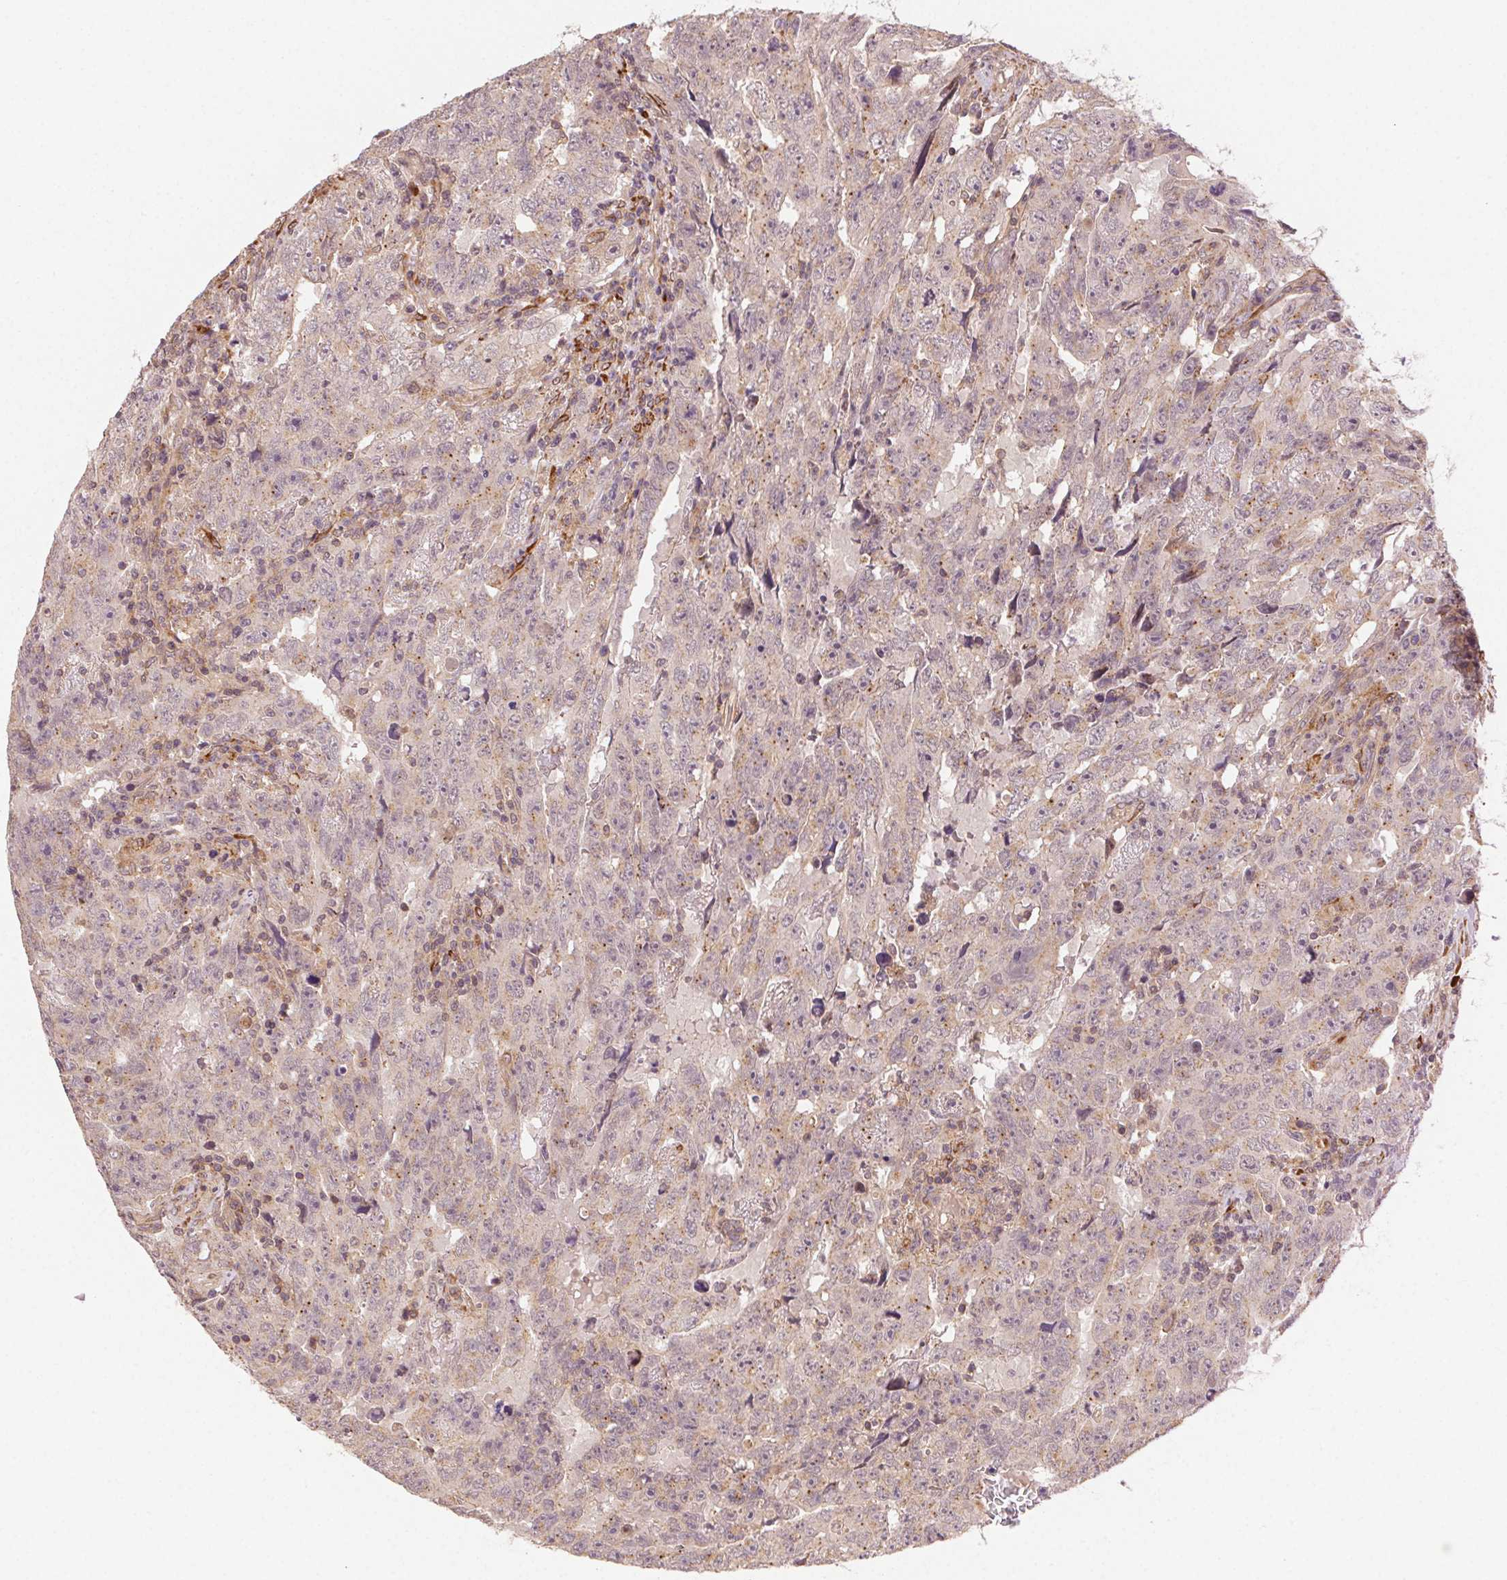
{"staining": {"intensity": "weak", "quantity": "25%-75%", "location": "cytoplasmic/membranous"}, "tissue": "testis cancer", "cell_type": "Tumor cells", "image_type": "cancer", "snomed": [{"axis": "morphology", "description": "Carcinoma, Embryonal, NOS"}, {"axis": "topography", "description": "Testis"}], "caption": "A photomicrograph of human testis cancer stained for a protein shows weak cytoplasmic/membranous brown staining in tumor cells.", "gene": "KLHL15", "patient": {"sex": "male", "age": 24}}